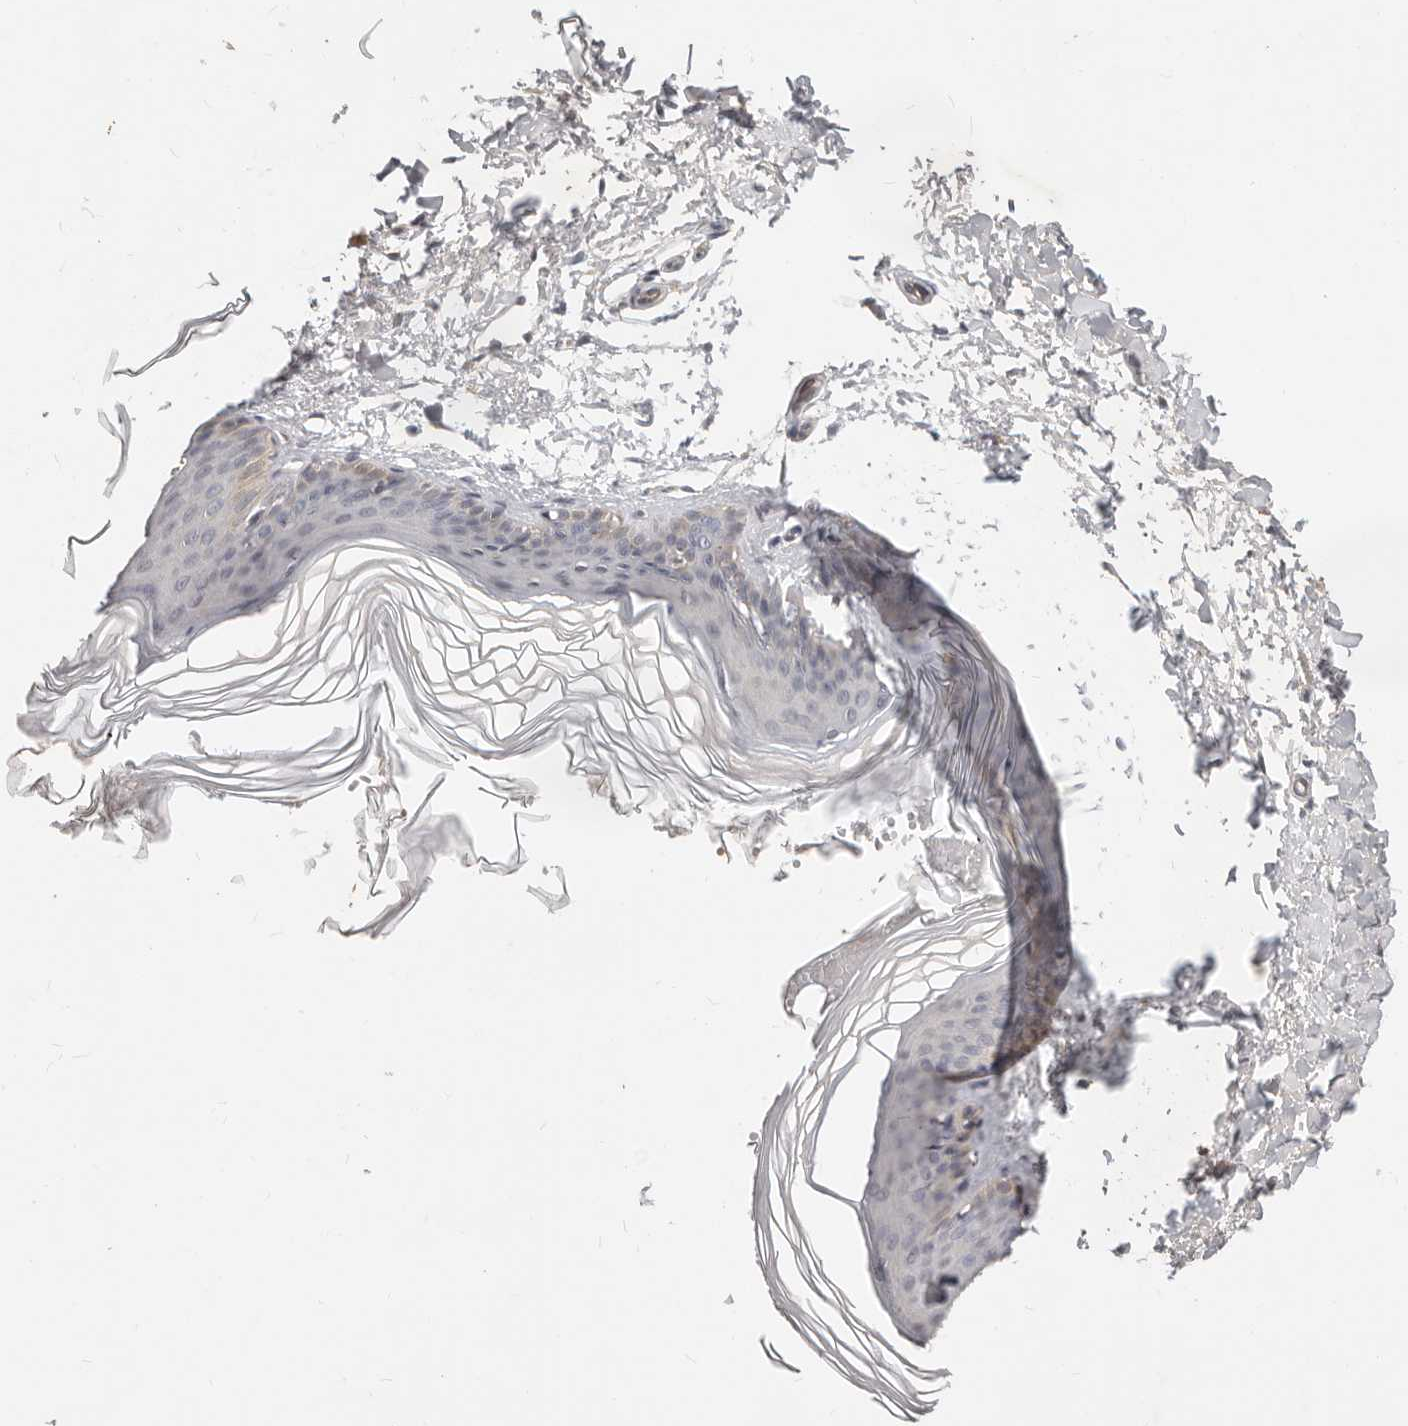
{"staining": {"intensity": "negative", "quantity": "none", "location": "none"}, "tissue": "skin", "cell_type": "Fibroblasts", "image_type": "normal", "snomed": [{"axis": "morphology", "description": "Normal tissue, NOS"}, {"axis": "topography", "description": "Skin"}], "caption": "DAB (3,3'-diaminobenzidine) immunohistochemical staining of benign human skin reveals no significant staining in fibroblasts.", "gene": "USP49", "patient": {"sex": "female", "age": 27}}